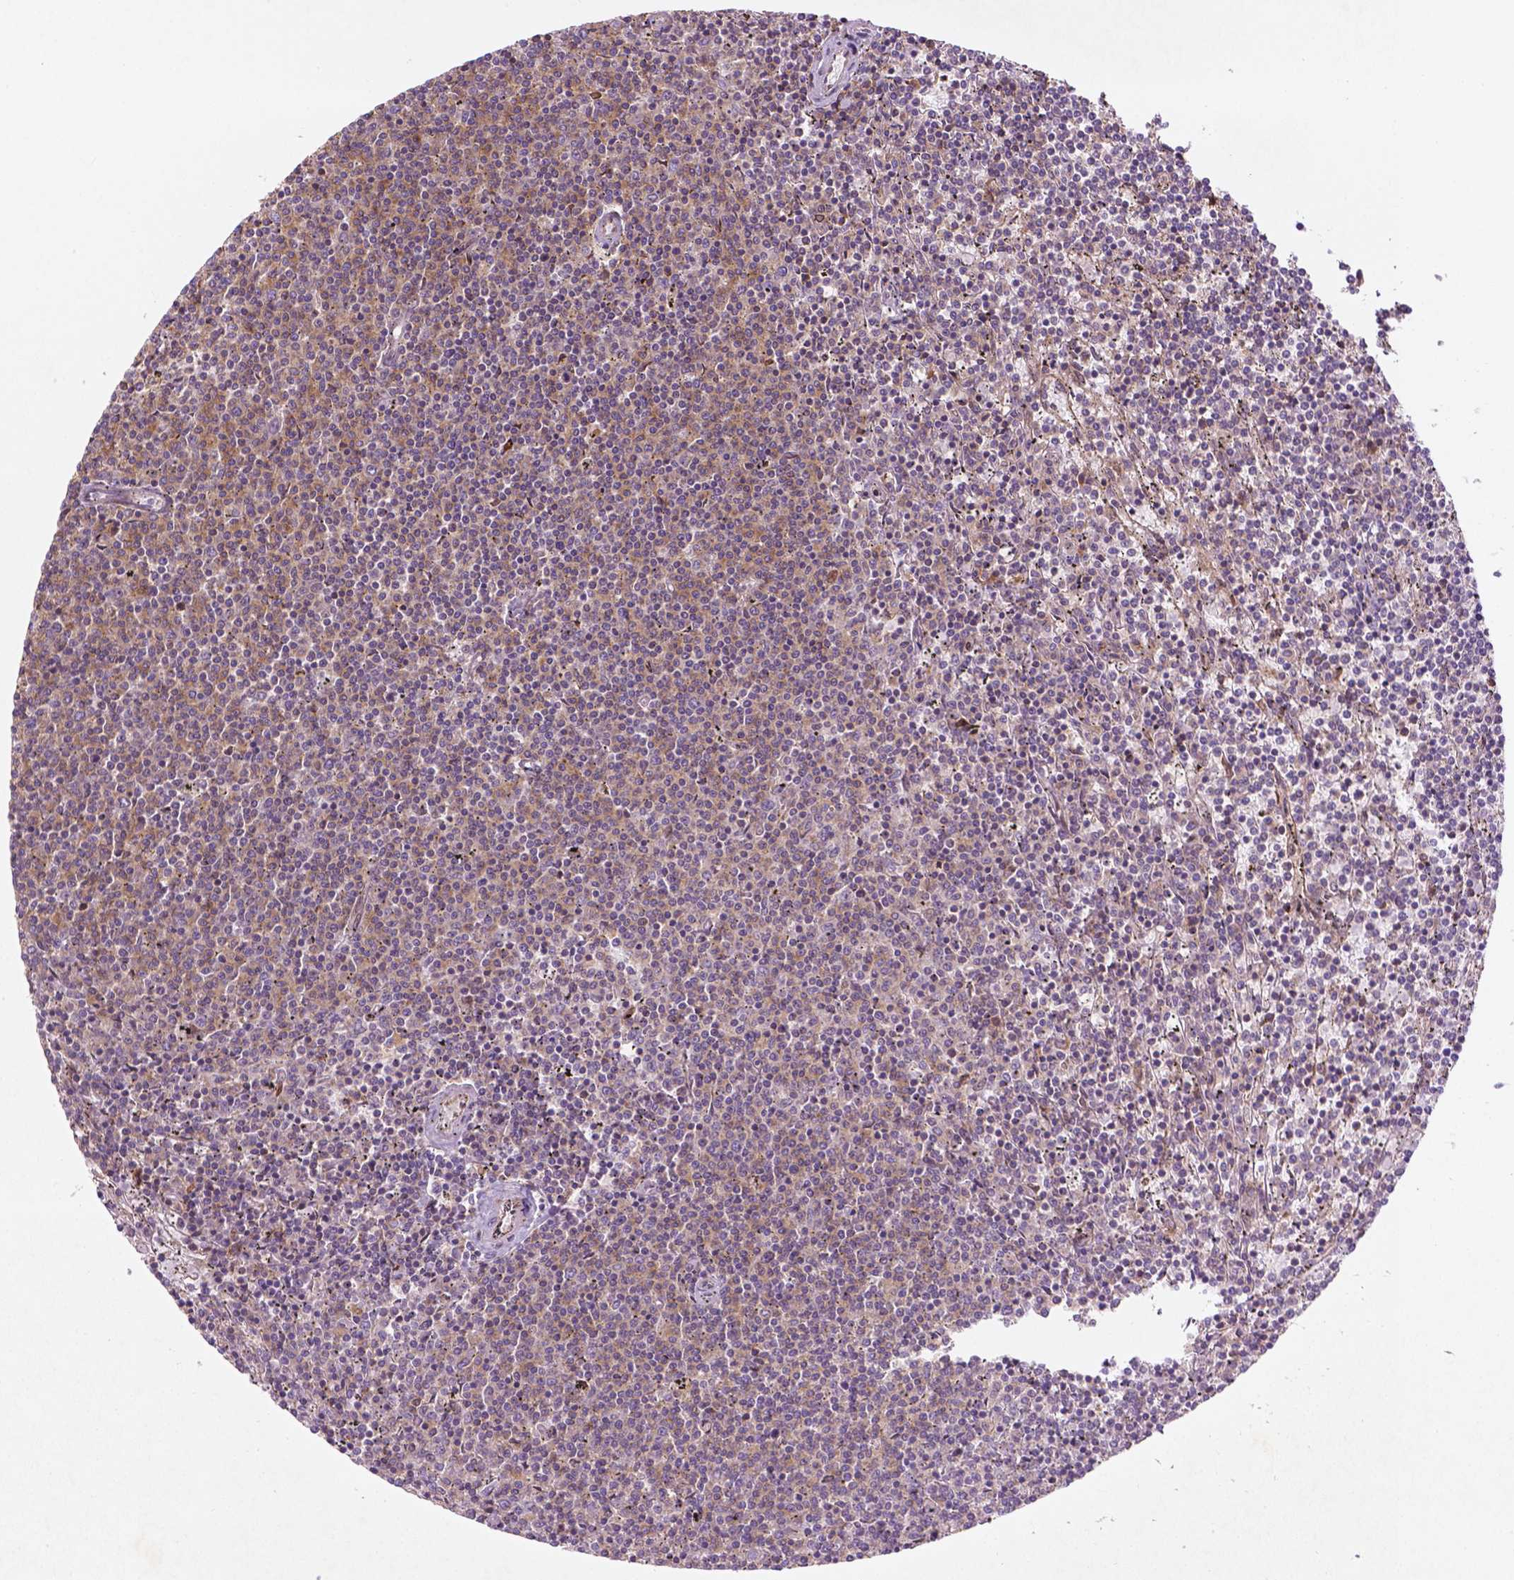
{"staining": {"intensity": "negative", "quantity": "none", "location": "none"}, "tissue": "lymphoma", "cell_type": "Tumor cells", "image_type": "cancer", "snomed": [{"axis": "morphology", "description": "Malignant lymphoma, non-Hodgkin's type, Low grade"}, {"axis": "topography", "description": "Spleen"}], "caption": "Immunohistochemistry micrograph of human lymphoma stained for a protein (brown), which shows no positivity in tumor cells.", "gene": "TCHP", "patient": {"sex": "female", "age": 50}}